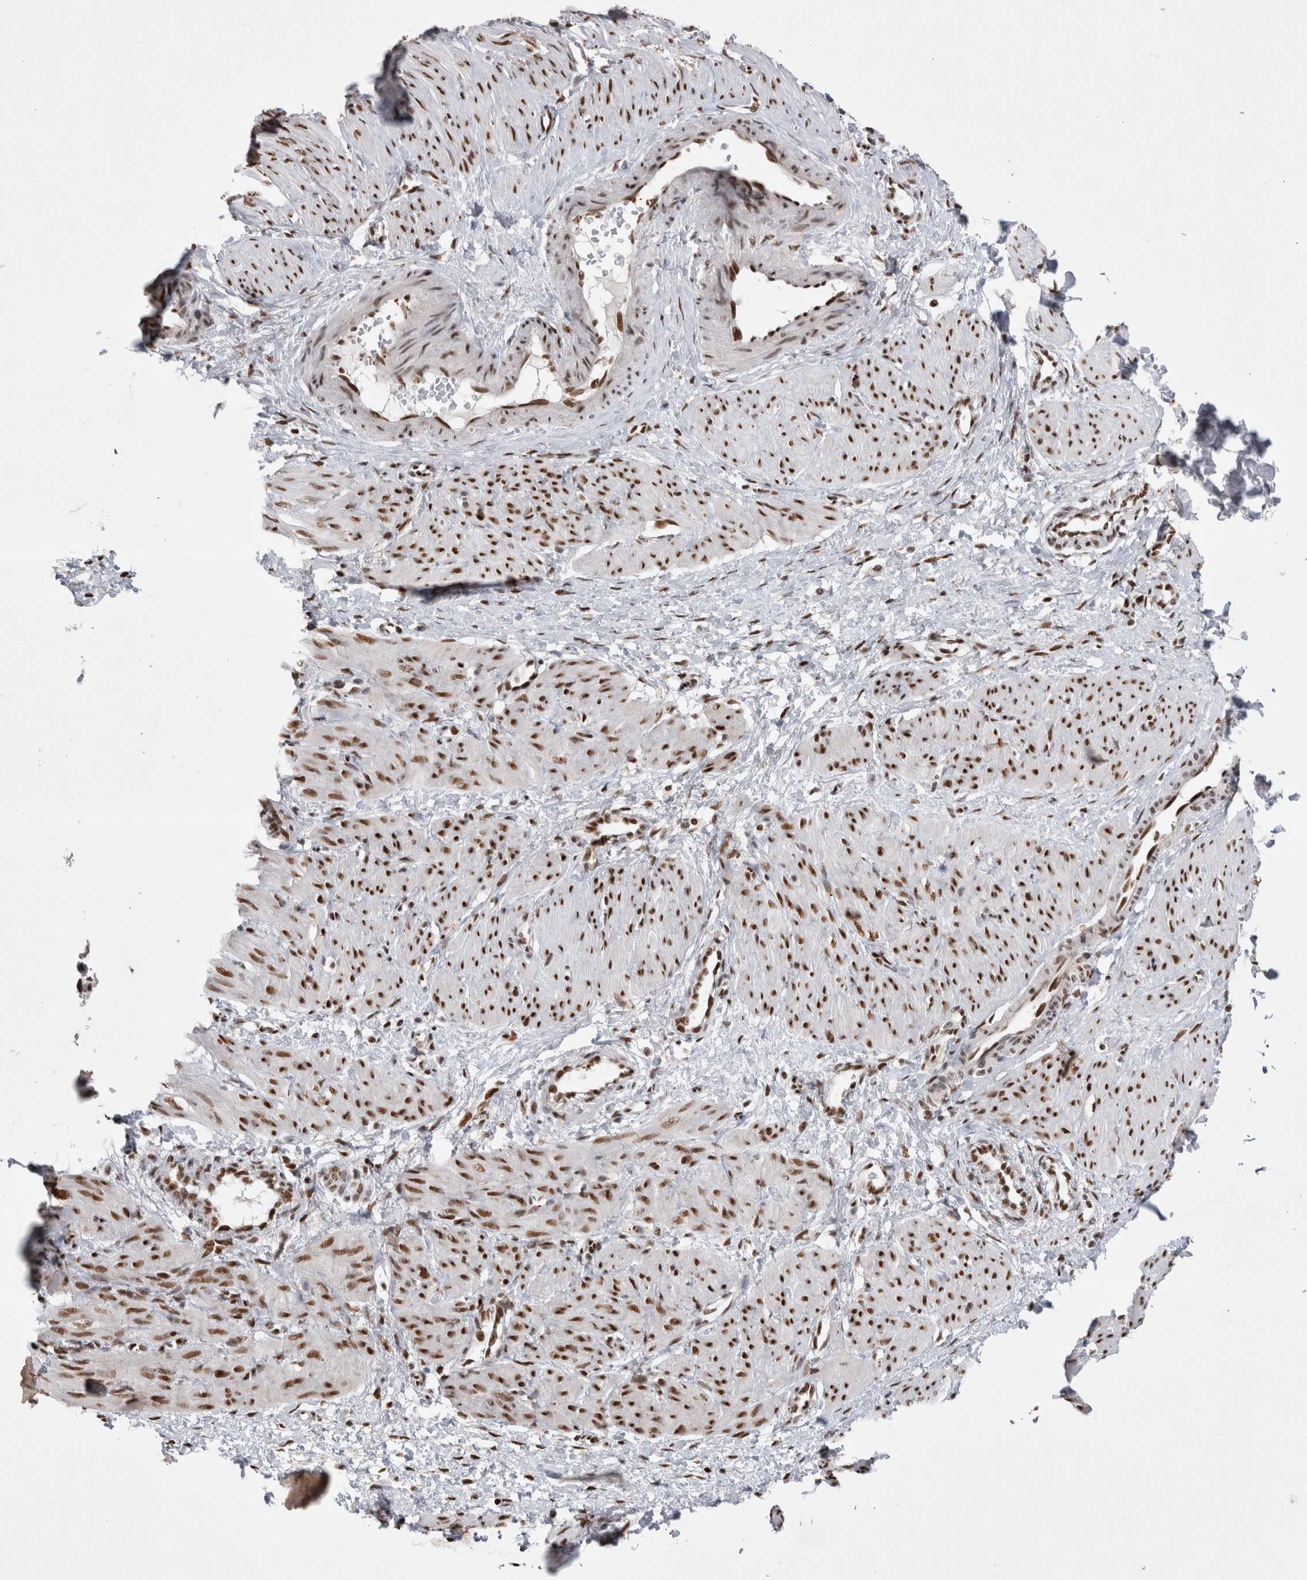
{"staining": {"intensity": "strong", "quantity": ">75%", "location": "nuclear"}, "tissue": "smooth muscle", "cell_type": "Smooth muscle cells", "image_type": "normal", "snomed": [{"axis": "morphology", "description": "Normal tissue, NOS"}, {"axis": "topography", "description": "Endometrium"}], "caption": "Normal smooth muscle exhibits strong nuclear expression in about >75% of smooth muscle cells.", "gene": "EYA2", "patient": {"sex": "female", "age": 33}}